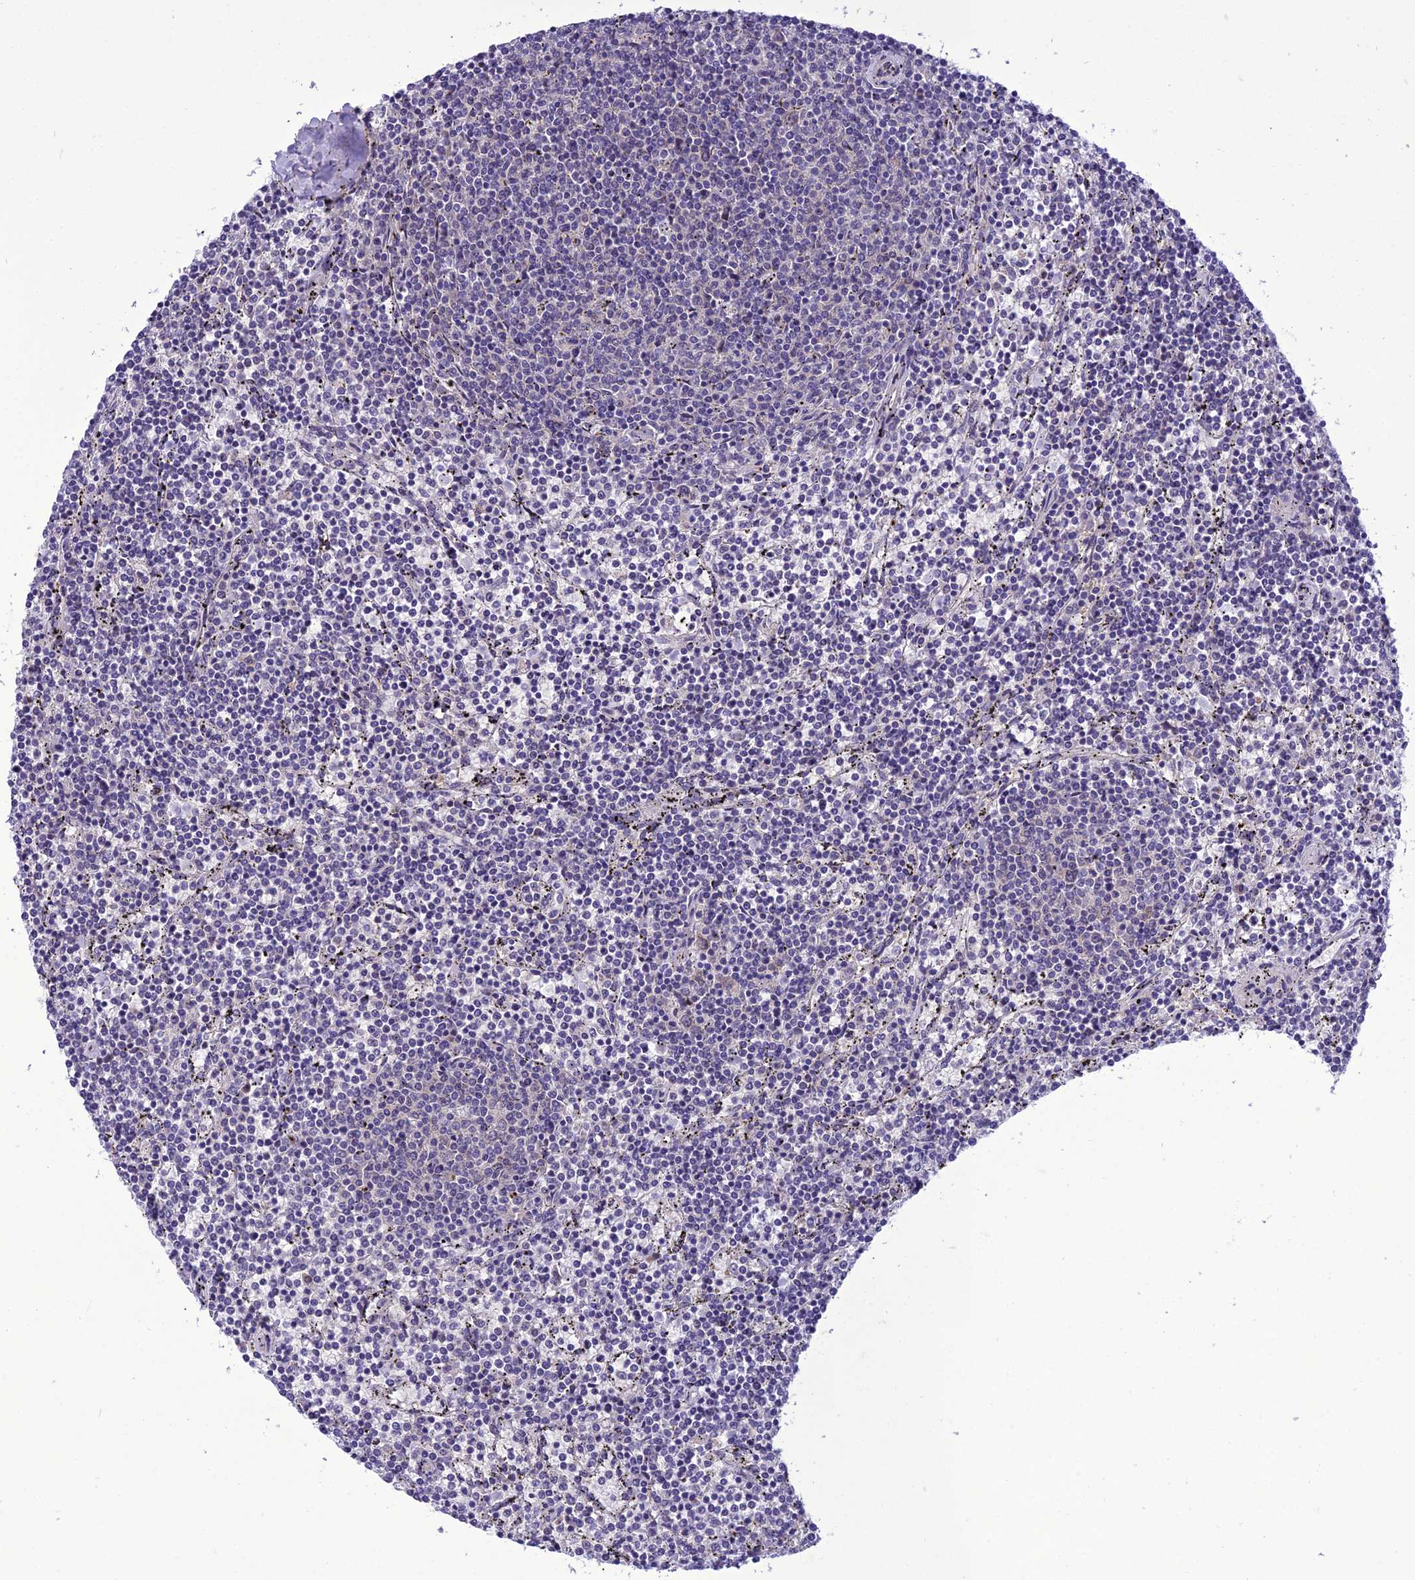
{"staining": {"intensity": "negative", "quantity": "none", "location": "none"}, "tissue": "lymphoma", "cell_type": "Tumor cells", "image_type": "cancer", "snomed": [{"axis": "morphology", "description": "Malignant lymphoma, non-Hodgkin's type, Low grade"}, {"axis": "topography", "description": "Spleen"}], "caption": "There is no significant expression in tumor cells of low-grade malignant lymphoma, non-Hodgkin's type.", "gene": "GAB4", "patient": {"sex": "female", "age": 50}}